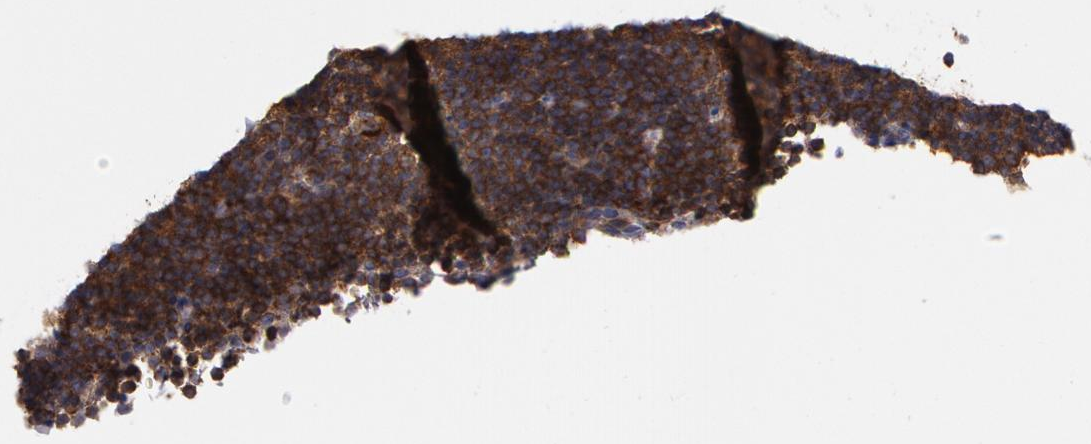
{"staining": {"intensity": "strong", "quantity": ">75%", "location": "cytoplasmic/membranous"}, "tissue": "lymphoma", "cell_type": "Tumor cells", "image_type": "cancer", "snomed": [{"axis": "morphology", "description": "Malignant lymphoma, non-Hodgkin's type, Low grade"}, {"axis": "topography", "description": "Lymph node"}], "caption": "Protein staining exhibits strong cytoplasmic/membranous expression in about >75% of tumor cells in malignant lymphoma, non-Hodgkin's type (low-grade). (Stains: DAB in brown, nuclei in blue, Microscopy: brightfield microscopy at high magnification).", "gene": "NEK9", "patient": {"sex": "female", "age": 69}}